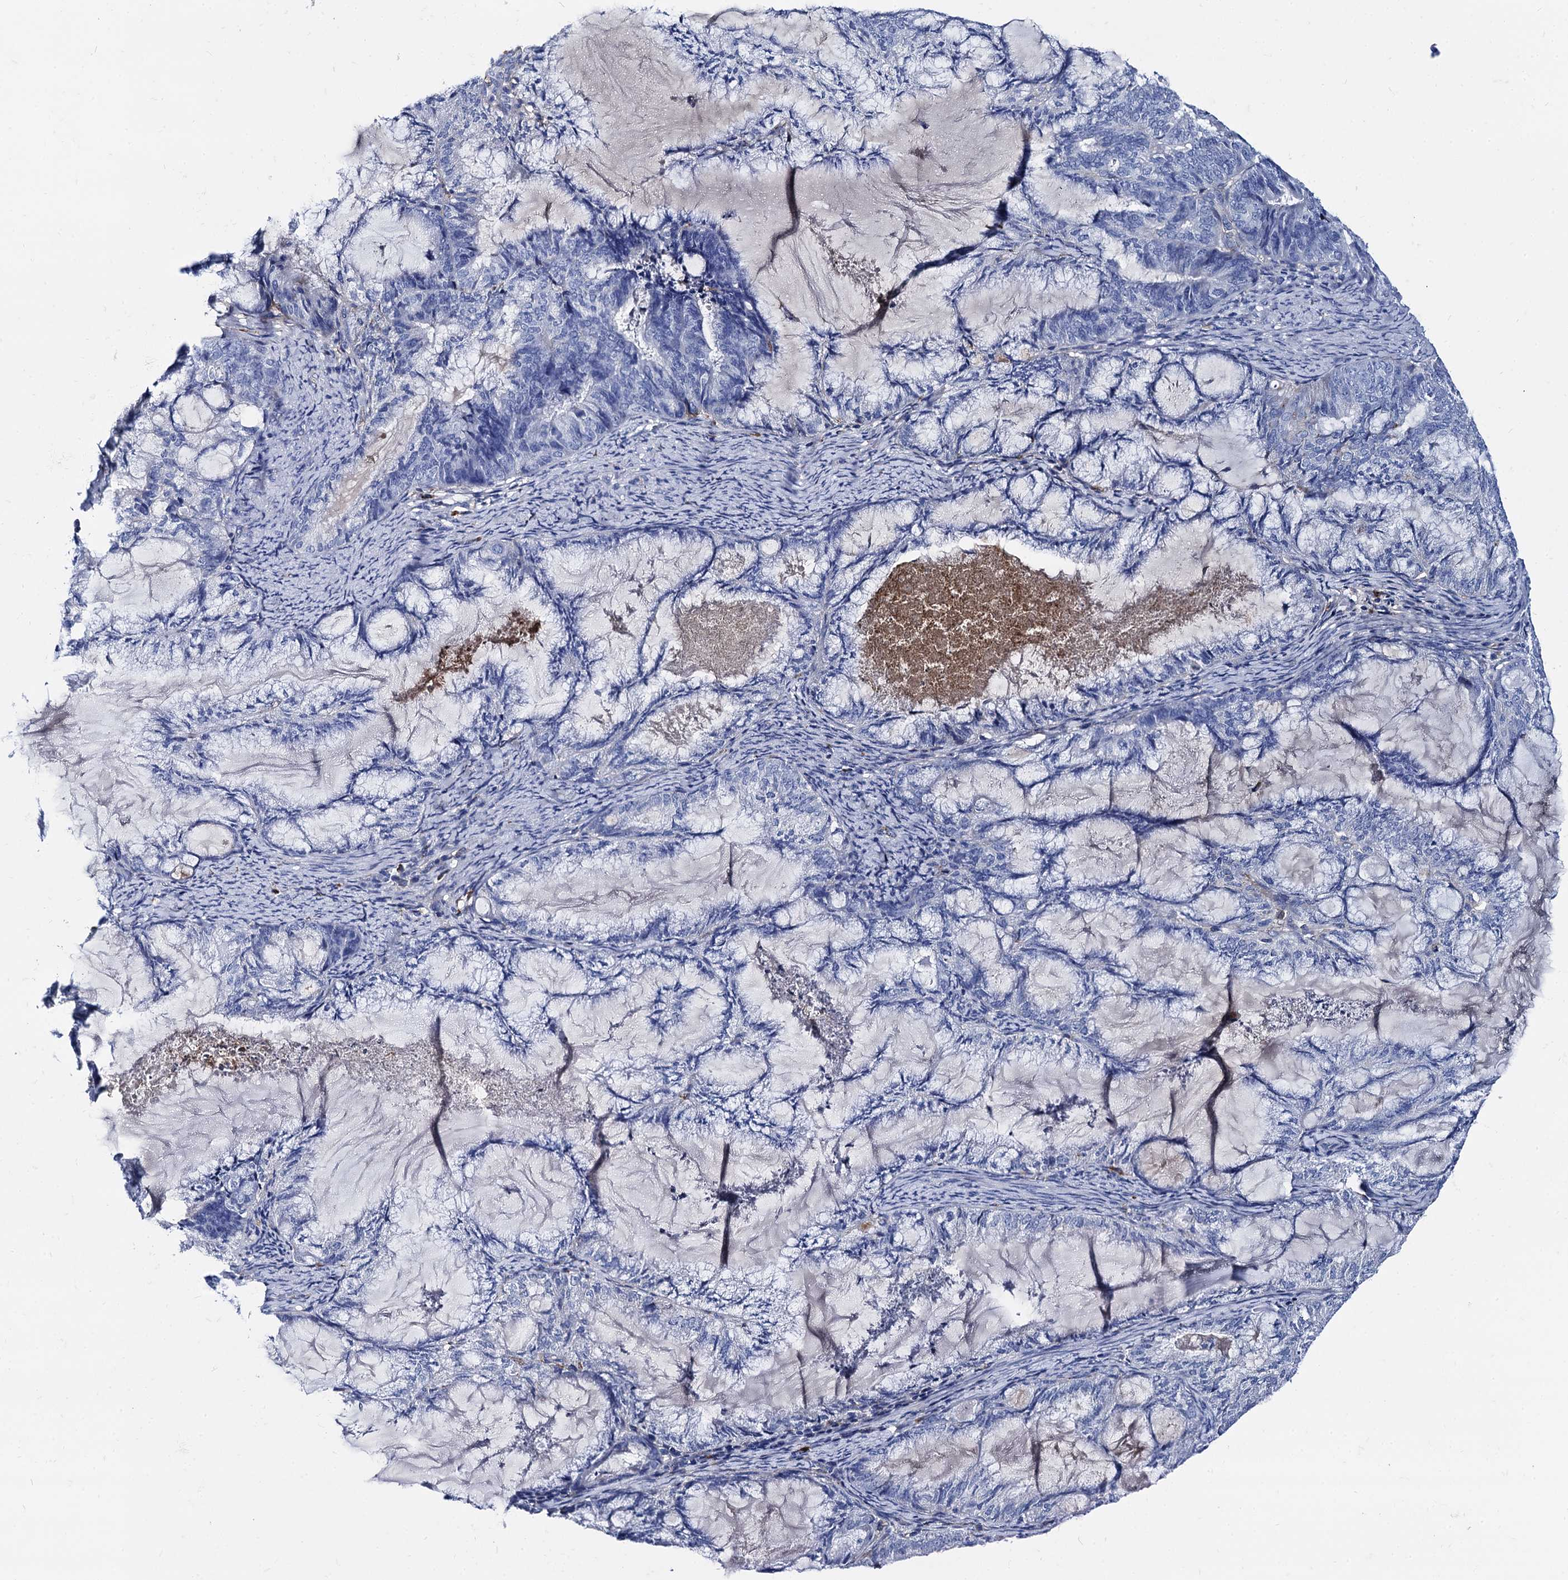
{"staining": {"intensity": "negative", "quantity": "none", "location": "none"}, "tissue": "endometrial cancer", "cell_type": "Tumor cells", "image_type": "cancer", "snomed": [{"axis": "morphology", "description": "Adenocarcinoma, NOS"}, {"axis": "topography", "description": "Endometrium"}], "caption": "This is a photomicrograph of immunohistochemistry staining of endometrial cancer, which shows no positivity in tumor cells.", "gene": "APOD", "patient": {"sex": "female", "age": 86}}